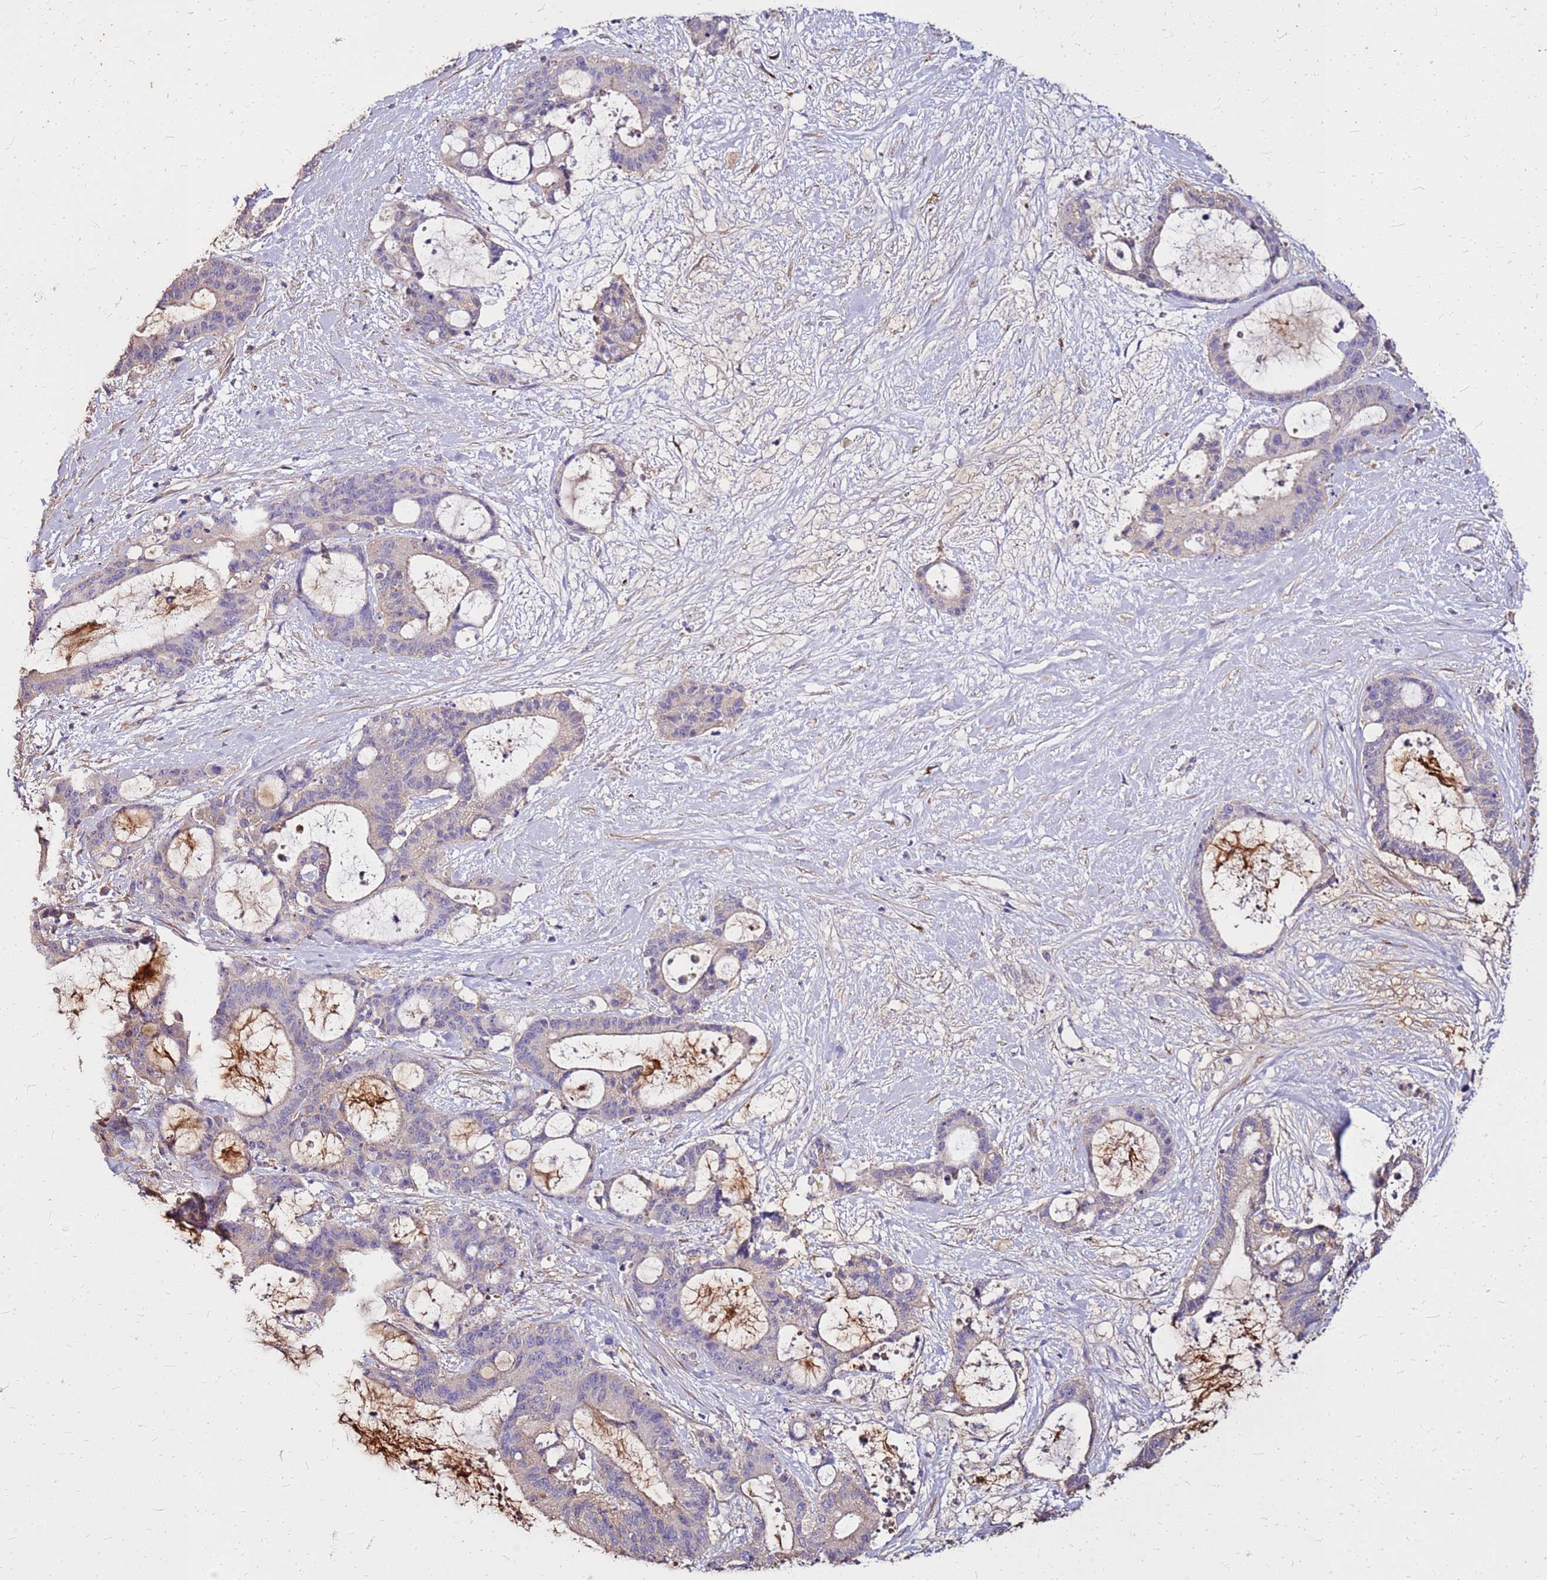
{"staining": {"intensity": "weak", "quantity": "<25%", "location": "cytoplasmic/membranous"}, "tissue": "liver cancer", "cell_type": "Tumor cells", "image_type": "cancer", "snomed": [{"axis": "morphology", "description": "Normal tissue, NOS"}, {"axis": "morphology", "description": "Cholangiocarcinoma"}, {"axis": "topography", "description": "Liver"}, {"axis": "topography", "description": "Peripheral nerve tissue"}], "caption": "Liver cancer (cholangiocarcinoma) was stained to show a protein in brown. There is no significant positivity in tumor cells. (Stains: DAB (3,3'-diaminobenzidine) immunohistochemistry (IHC) with hematoxylin counter stain, Microscopy: brightfield microscopy at high magnification).", "gene": "EXD3", "patient": {"sex": "female", "age": 73}}